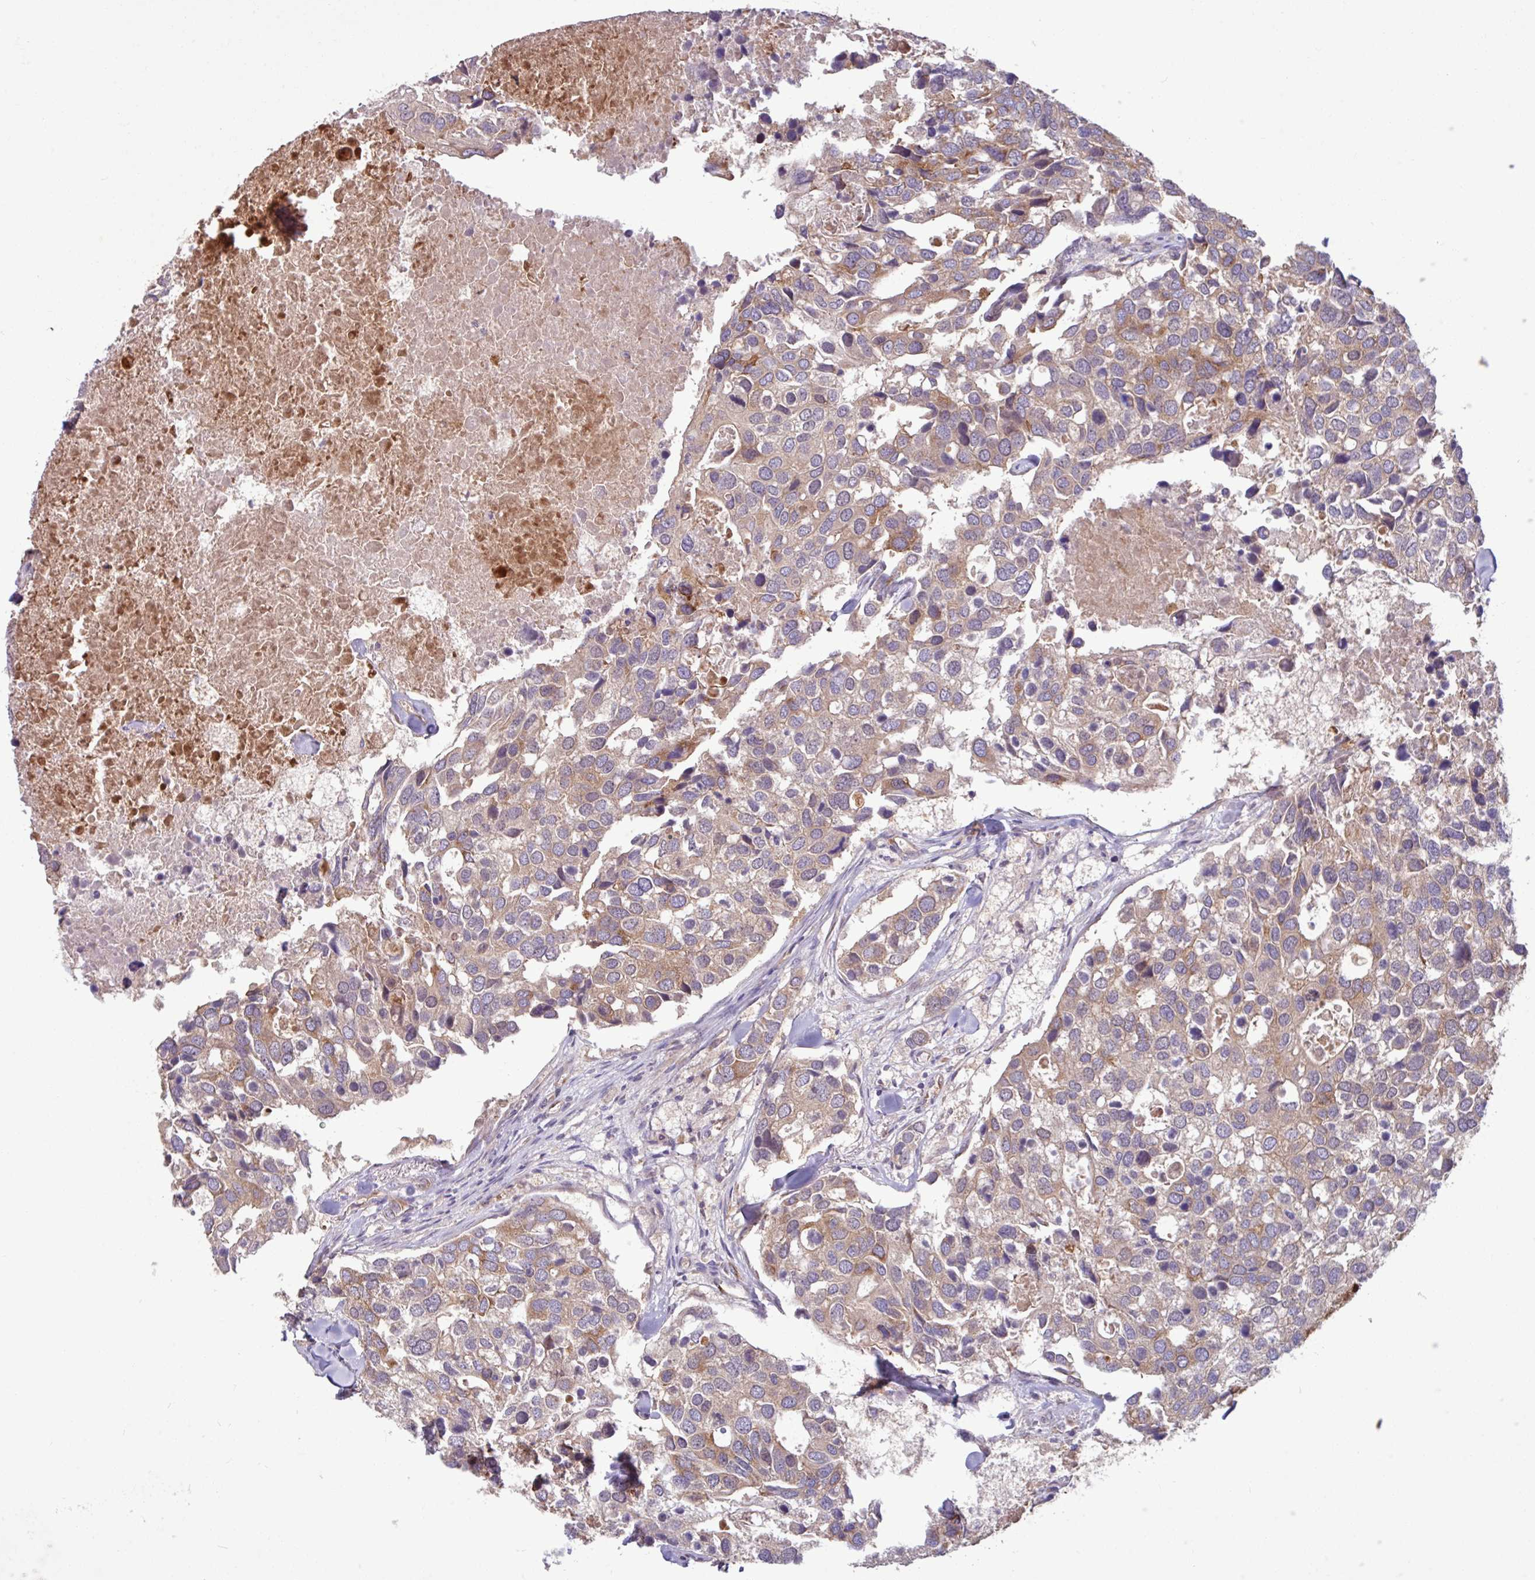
{"staining": {"intensity": "weak", "quantity": ">75%", "location": "cytoplasmic/membranous"}, "tissue": "breast cancer", "cell_type": "Tumor cells", "image_type": "cancer", "snomed": [{"axis": "morphology", "description": "Duct carcinoma"}, {"axis": "topography", "description": "Breast"}], "caption": "High-magnification brightfield microscopy of breast cancer (invasive ductal carcinoma) stained with DAB (brown) and counterstained with hematoxylin (blue). tumor cells exhibit weak cytoplasmic/membranous staining is seen in approximately>75% of cells. (DAB (3,3'-diaminobenzidine) IHC, brown staining for protein, blue staining for nuclei).", "gene": "LSM12", "patient": {"sex": "female", "age": 83}}